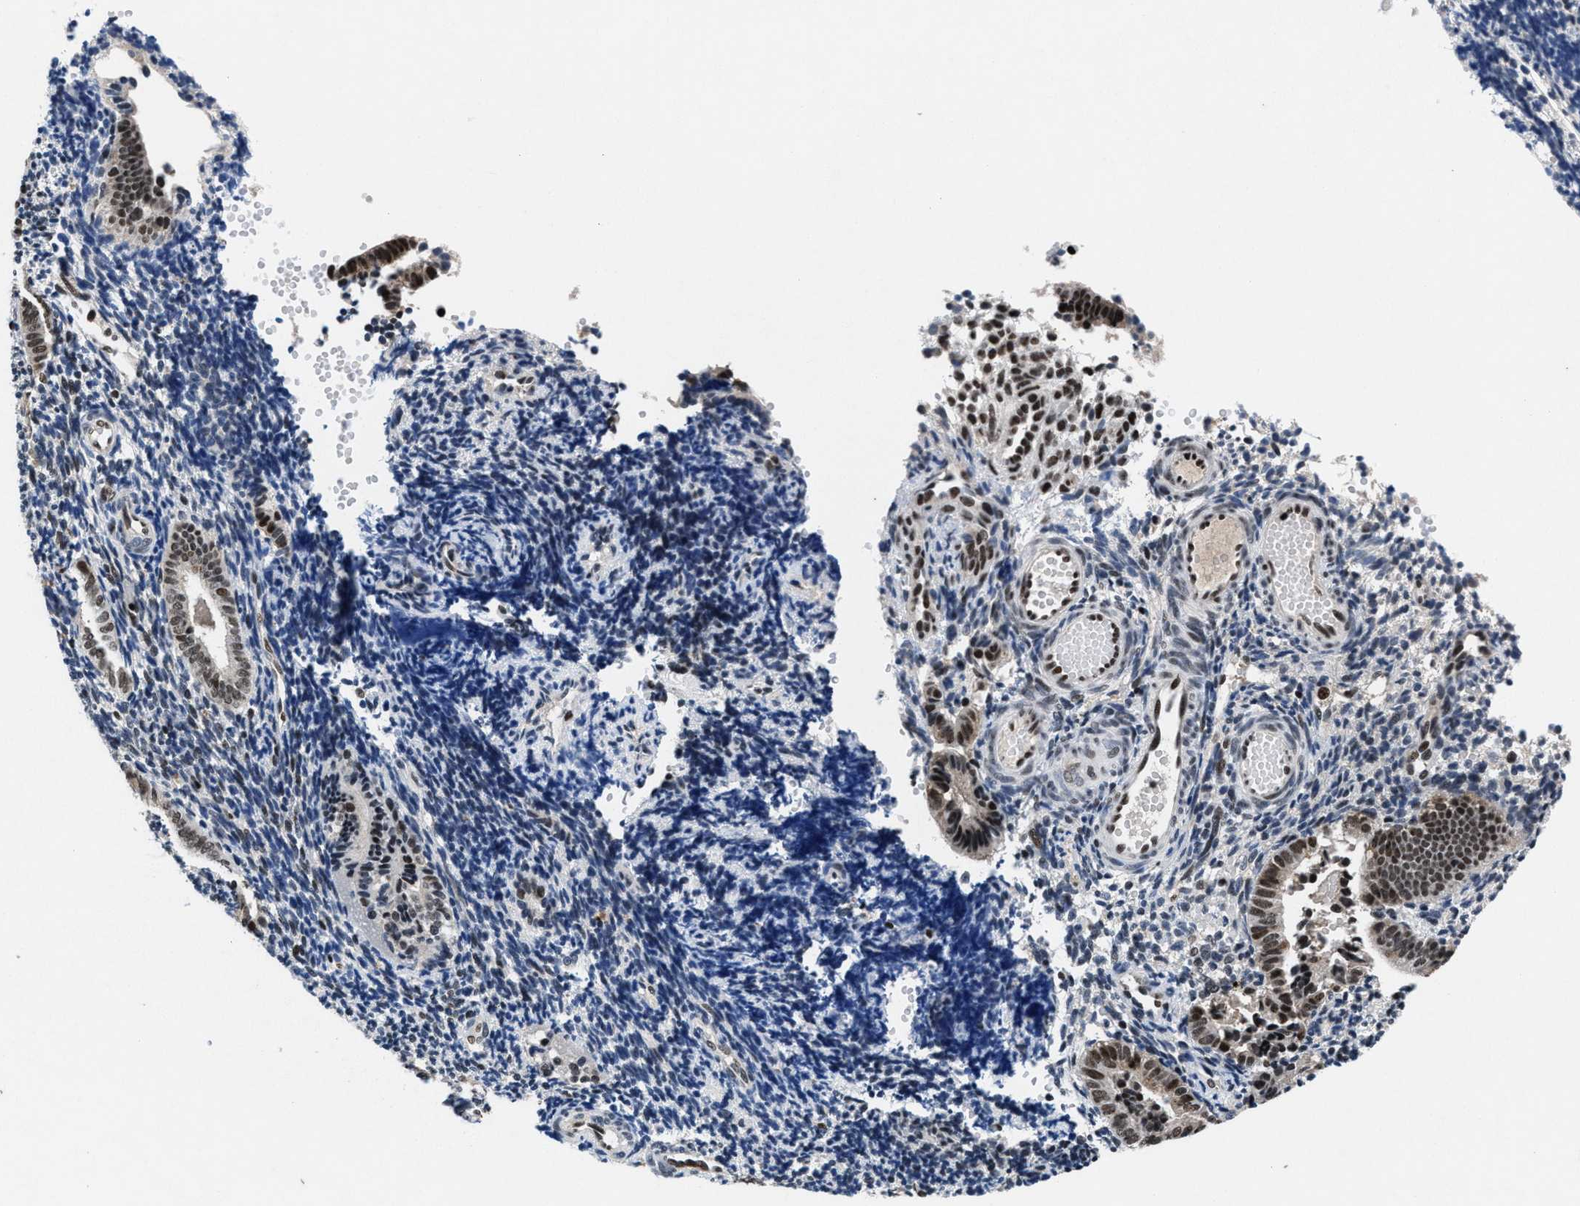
{"staining": {"intensity": "negative", "quantity": "none", "location": "none"}, "tissue": "endometrium", "cell_type": "Cells in endometrial stroma", "image_type": "normal", "snomed": [{"axis": "morphology", "description": "Normal tissue, NOS"}, {"axis": "topography", "description": "Uterus"}, {"axis": "topography", "description": "Endometrium"}], "caption": "DAB (3,3'-diaminobenzidine) immunohistochemical staining of benign human endometrium reveals no significant positivity in cells in endometrial stroma.", "gene": "WDR81", "patient": {"sex": "female", "age": 33}}